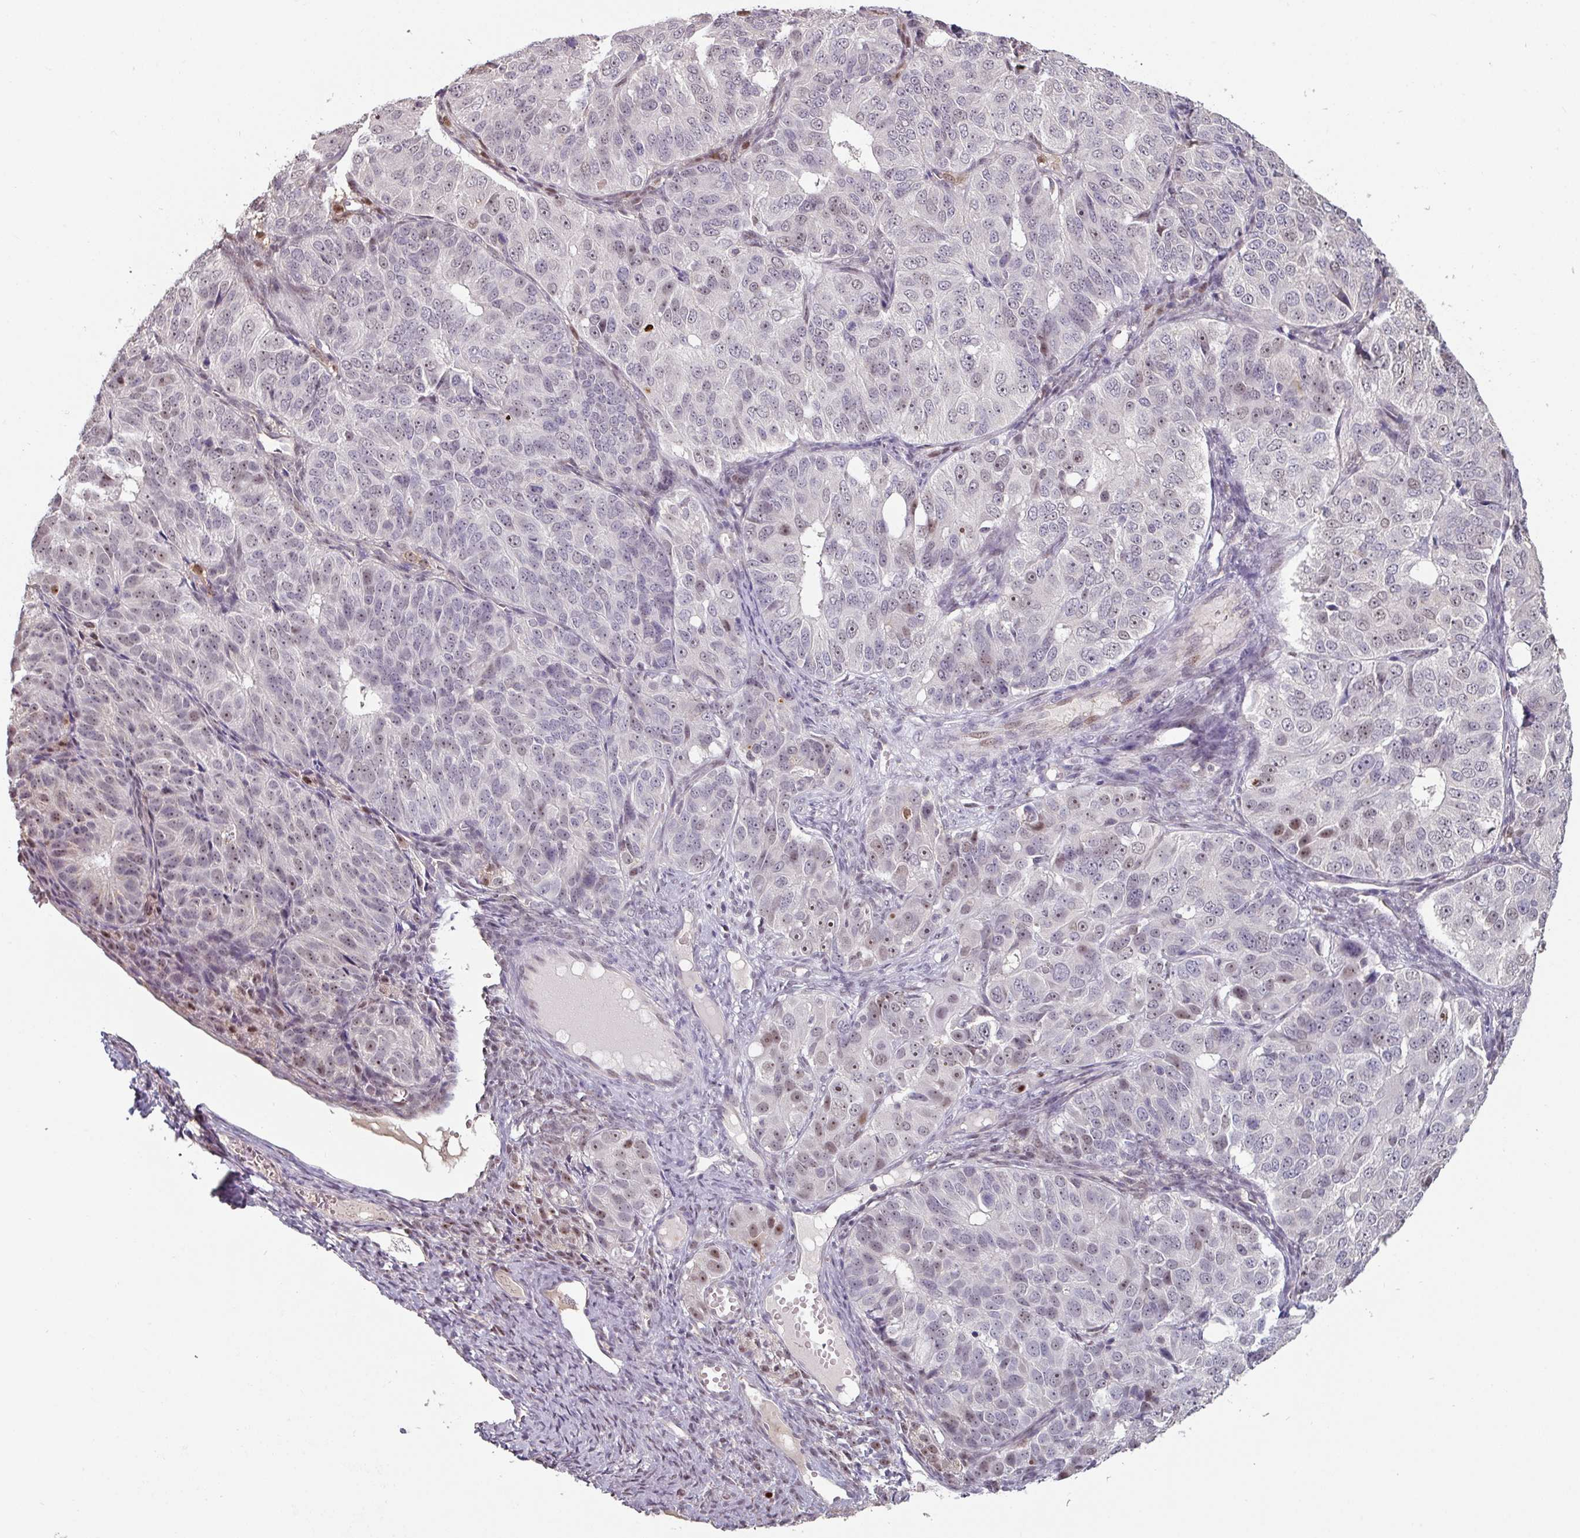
{"staining": {"intensity": "moderate", "quantity": "<25%", "location": "nuclear"}, "tissue": "ovarian cancer", "cell_type": "Tumor cells", "image_type": "cancer", "snomed": [{"axis": "morphology", "description": "Carcinoma, endometroid"}, {"axis": "topography", "description": "Ovary"}], "caption": "Immunohistochemistry image of human ovarian cancer (endometroid carcinoma) stained for a protein (brown), which exhibits low levels of moderate nuclear staining in about <25% of tumor cells.", "gene": "ZBTB6", "patient": {"sex": "female", "age": 51}}